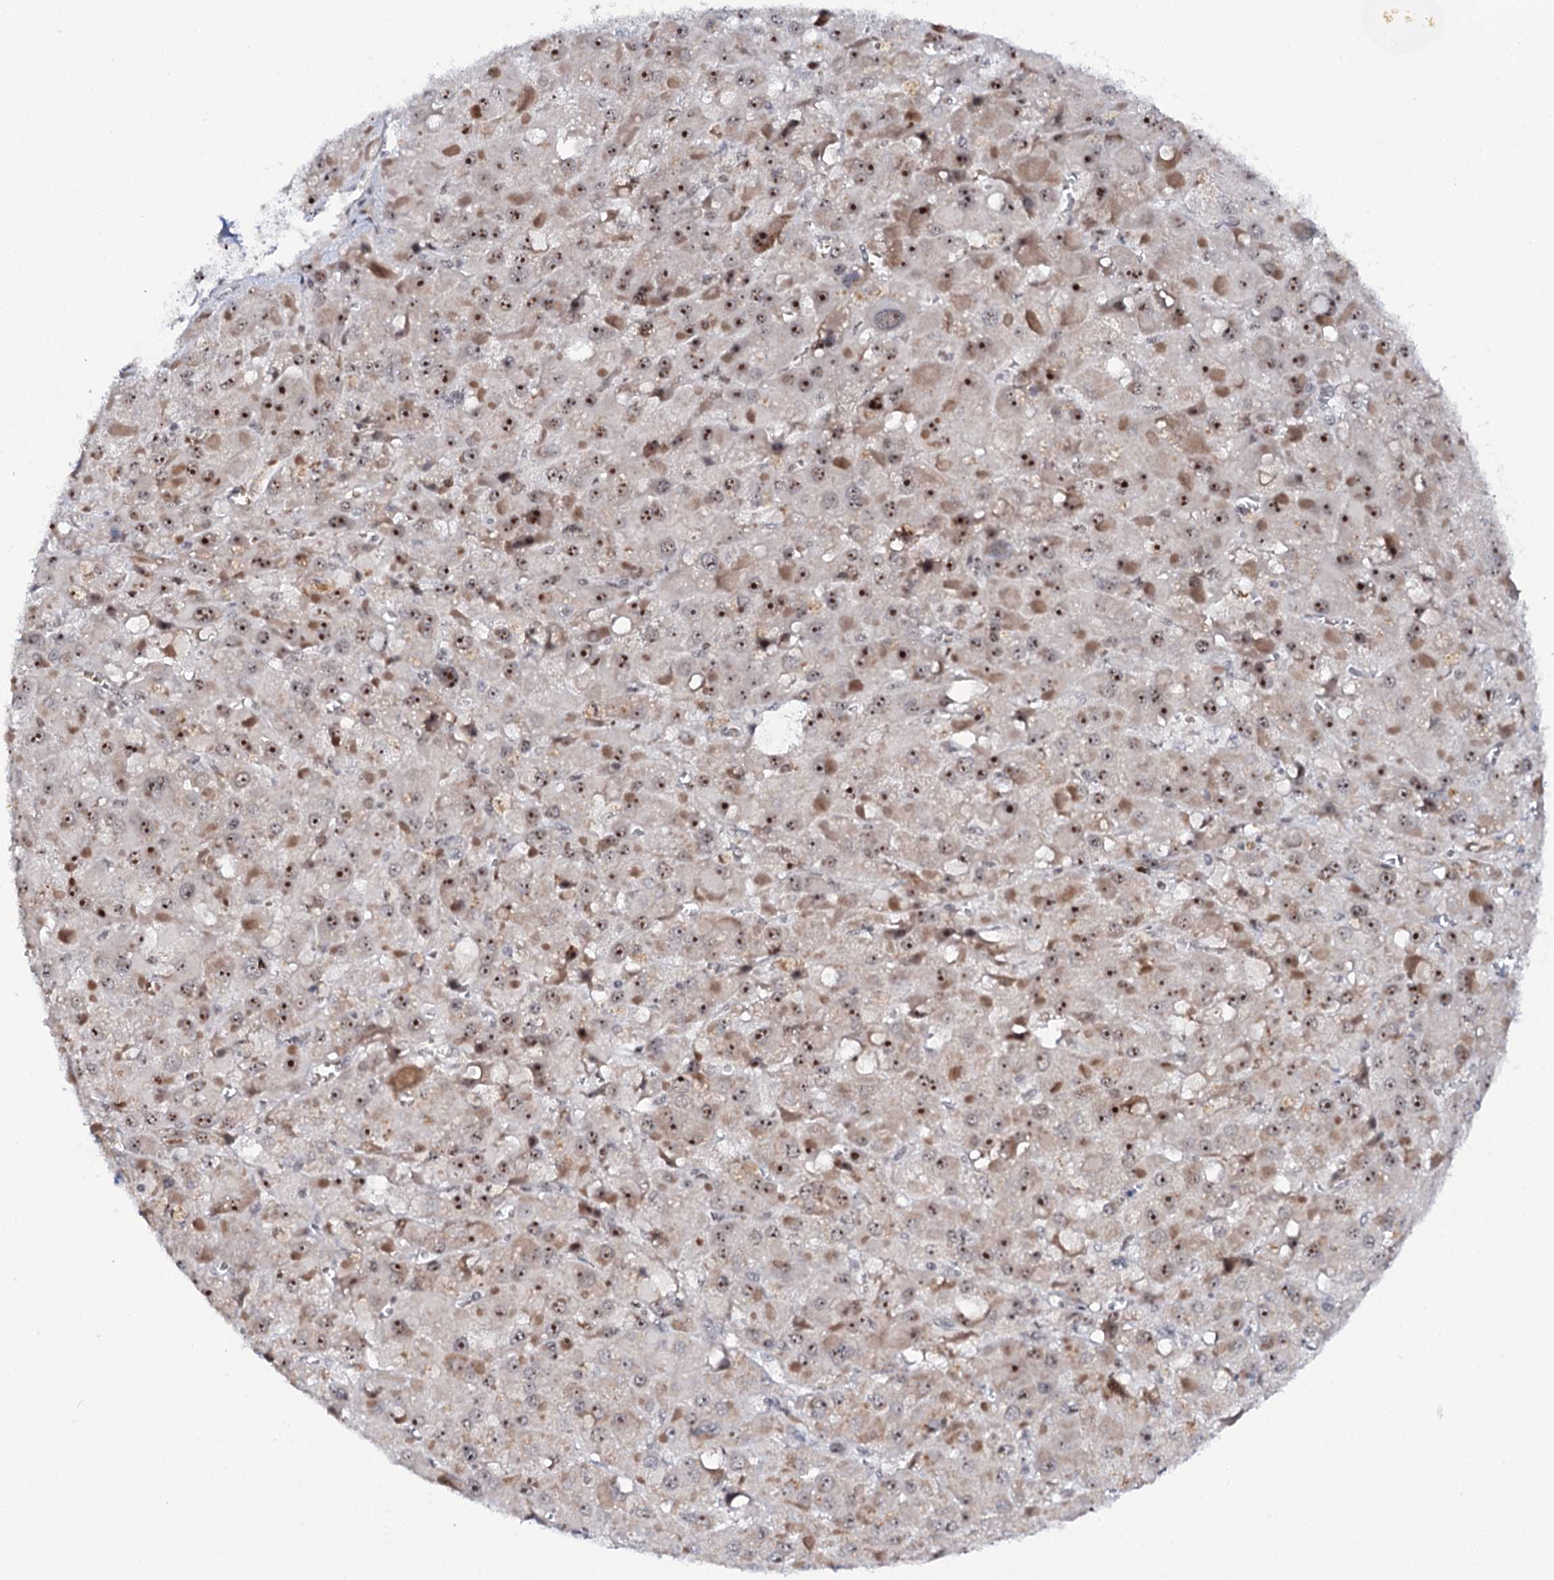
{"staining": {"intensity": "strong", "quantity": ">75%", "location": "nuclear"}, "tissue": "liver cancer", "cell_type": "Tumor cells", "image_type": "cancer", "snomed": [{"axis": "morphology", "description": "Carcinoma, Hepatocellular, NOS"}, {"axis": "topography", "description": "Liver"}], "caption": "Liver cancer (hepatocellular carcinoma) stained for a protein demonstrates strong nuclear positivity in tumor cells.", "gene": "BUD13", "patient": {"sex": "female", "age": 73}}